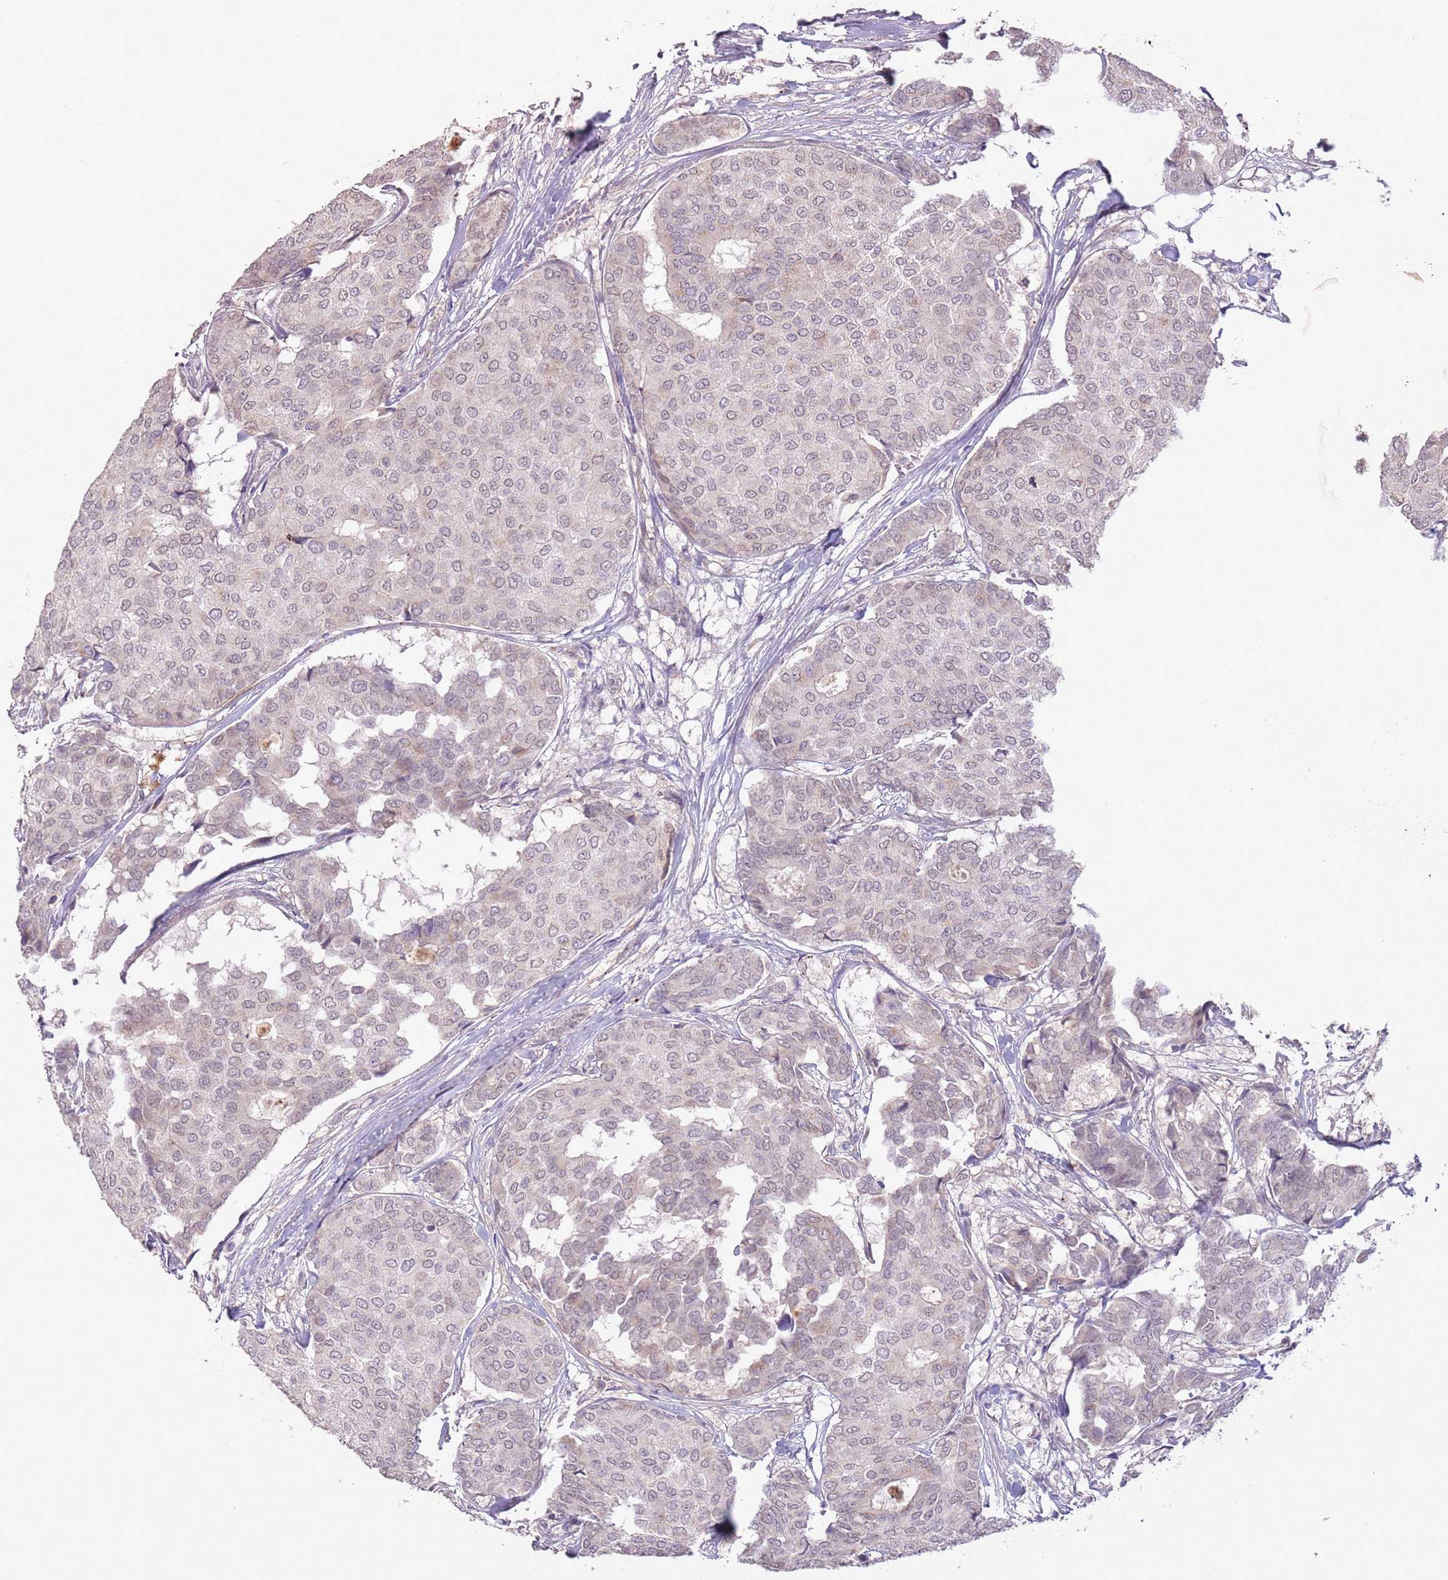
{"staining": {"intensity": "weak", "quantity": "<25%", "location": "nuclear"}, "tissue": "breast cancer", "cell_type": "Tumor cells", "image_type": "cancer", "snomed": [{"axis": "morphology", "description": "Duct carcinoma"}, {"axis": "topography", "description": "Breast"}], "caption": "Tumor cells show no significant protein positivity in breast cancer (invasive ductal carcinoma). Brightfield microscopy of immunohistochemistry stained with DAB (3,3'-diaminobenzidine) (brown) and hematoxylin (blue), captured at high magnification.", "gene": "CCNI", "patient": {"sex": "female", "age": 75}}